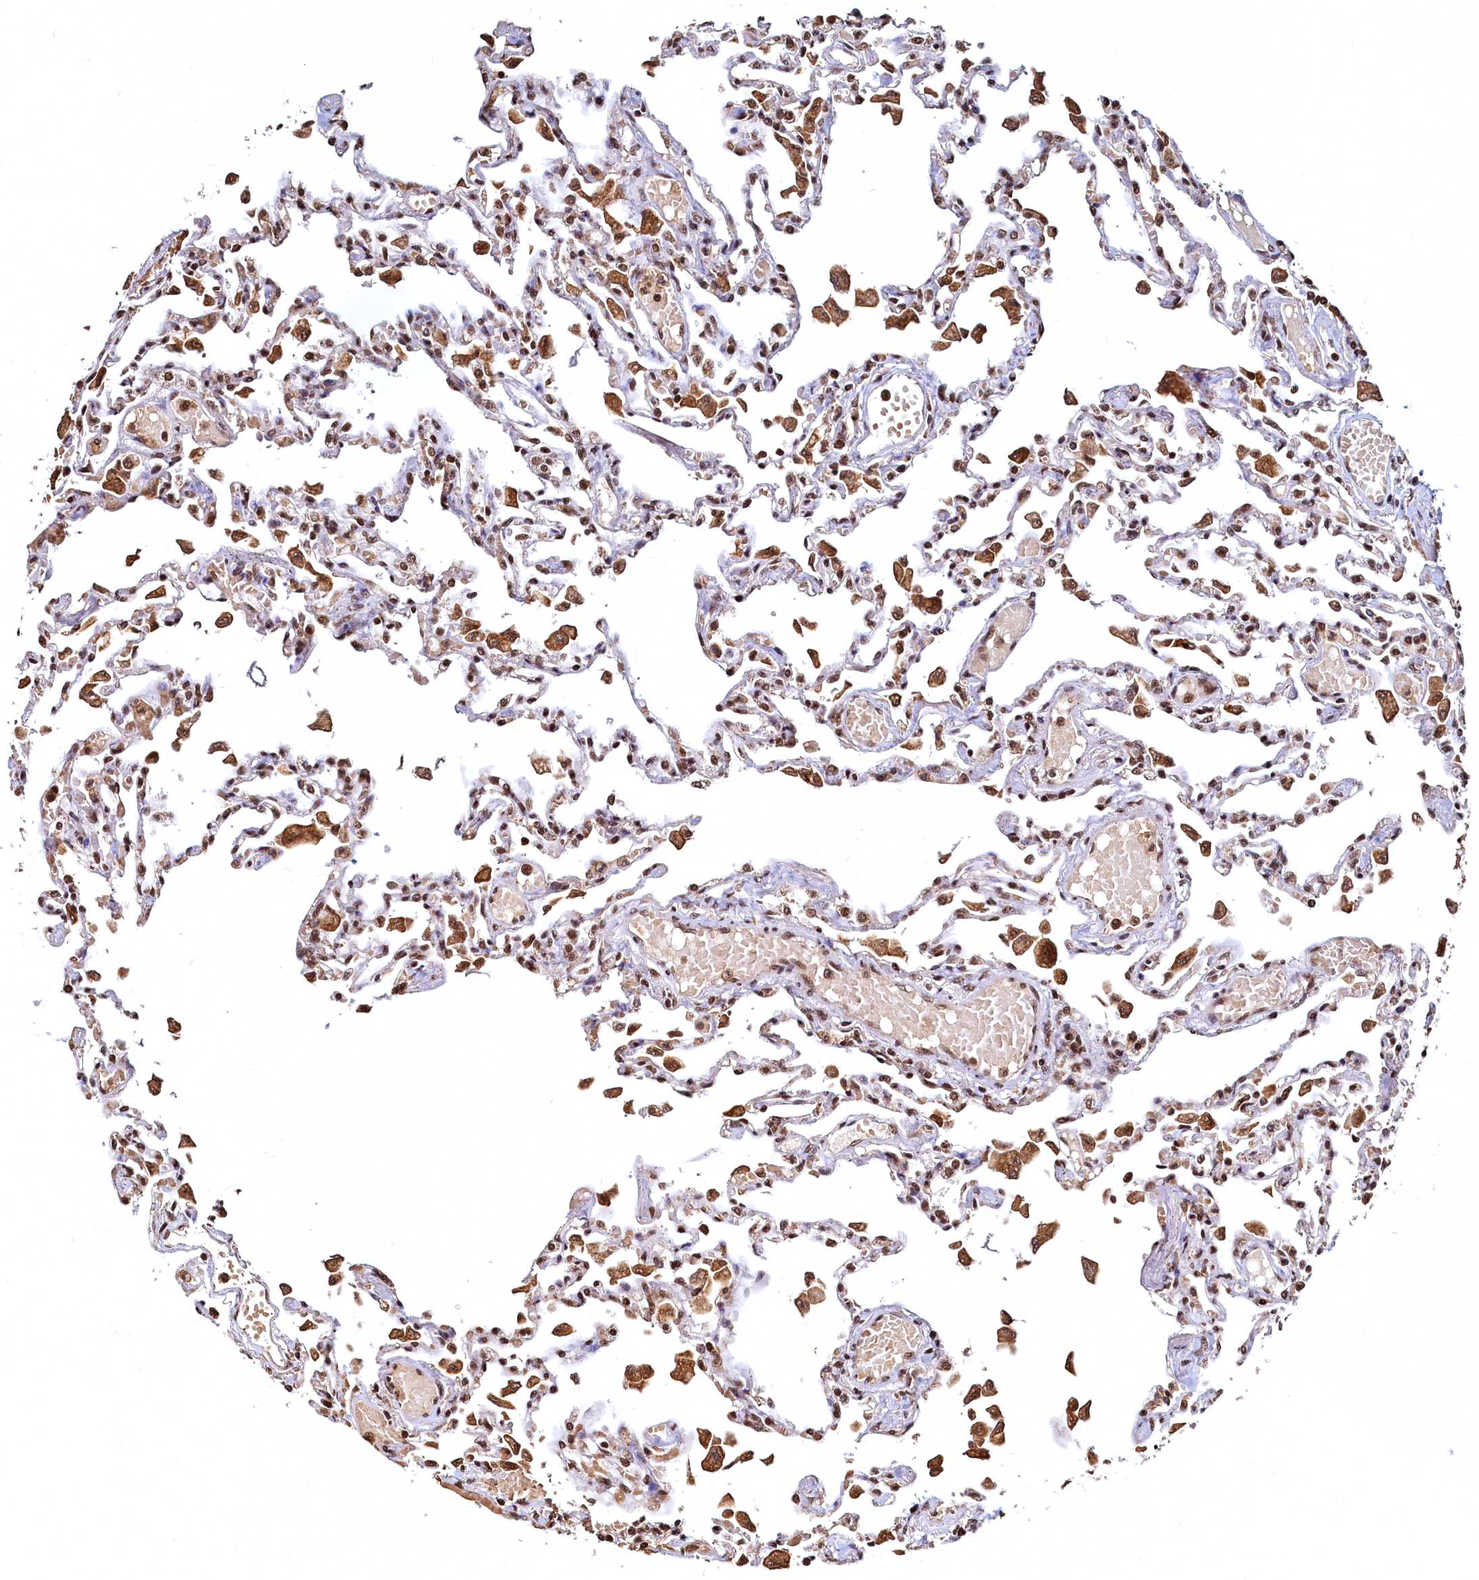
{"staining": {"intensity": "strong", "quantity": ">75%", "location": "nuclear"}, "tissue": "lung", "cell_type": "Alveolar cells", "image_type": "normal", "snomed": [{"axis": "morphology", "description": "Normal tissue, NOS"}, {"axis": "topography", "description": "Bronchus"}, {"axis": "topography", "description": "Lung"}], "caption": "Lung was stained to show a protein in brown. There is high levels of strong nuclear positivity in about >75% of alveolar cells.", "gene": "RSRC2", "patient": {"sex": "female", "age": 49}}